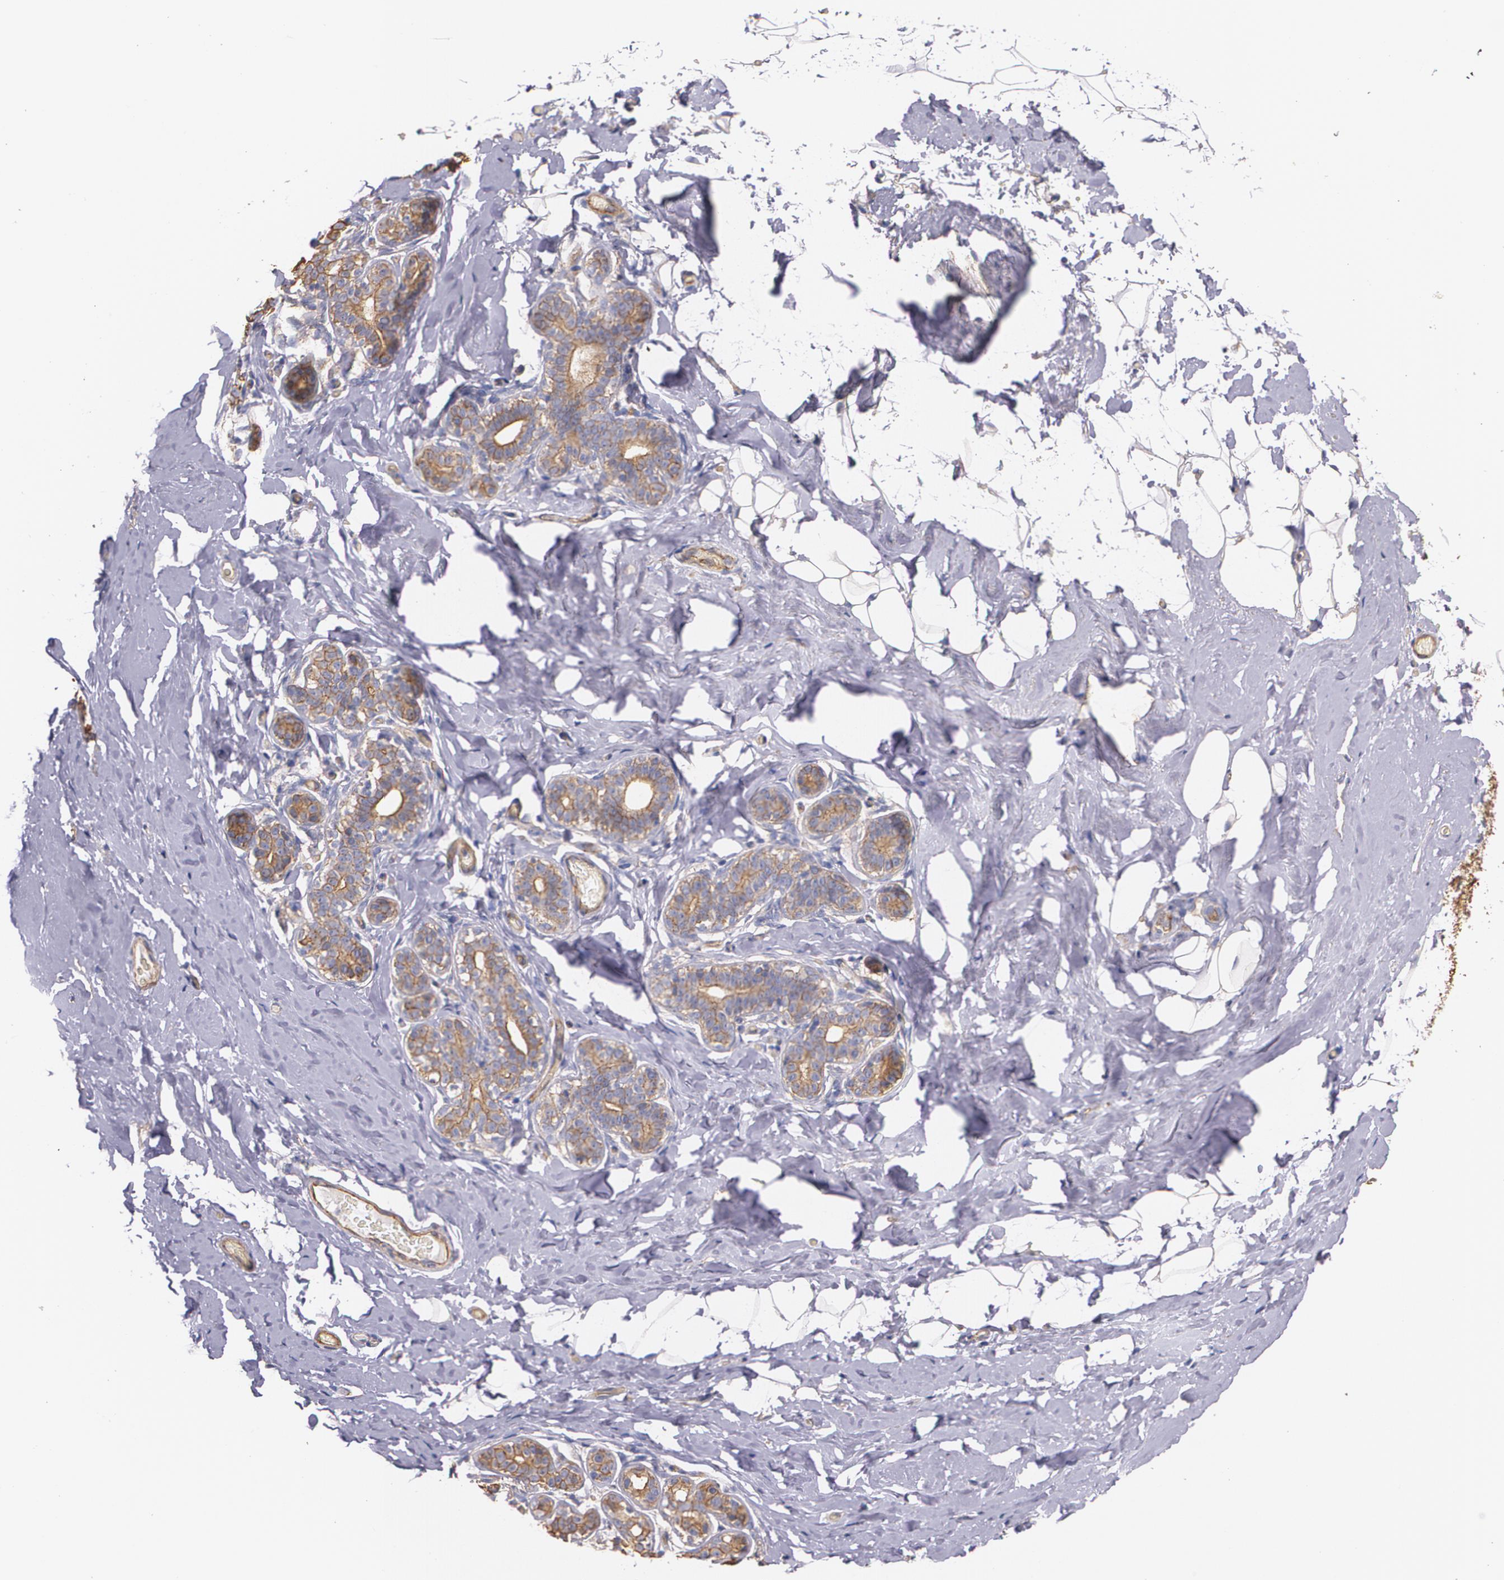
{"staining": {"intensity": "negative", "quantity": "none", "location": "none"}, "tissue": "breast", "cell_type": "Adipocytes", "image_type": "normal", "snomed": [{"axis": "morphology", "description": "Normal tissue, NOS"}, {"axis": "topography", "description": "Breast"}, {"axis": "topography", "description": "Soft tissue"}], "caption": "Immunohistochemical staining of benign human breast reveals no significant positivity in adipocytes. (Brightfield microscopy of DAB (3,3'-diaminobenzidine) IHC at high magnification).", "gene": "TJP1", "patient": {"sex": "female", "age": 75}}